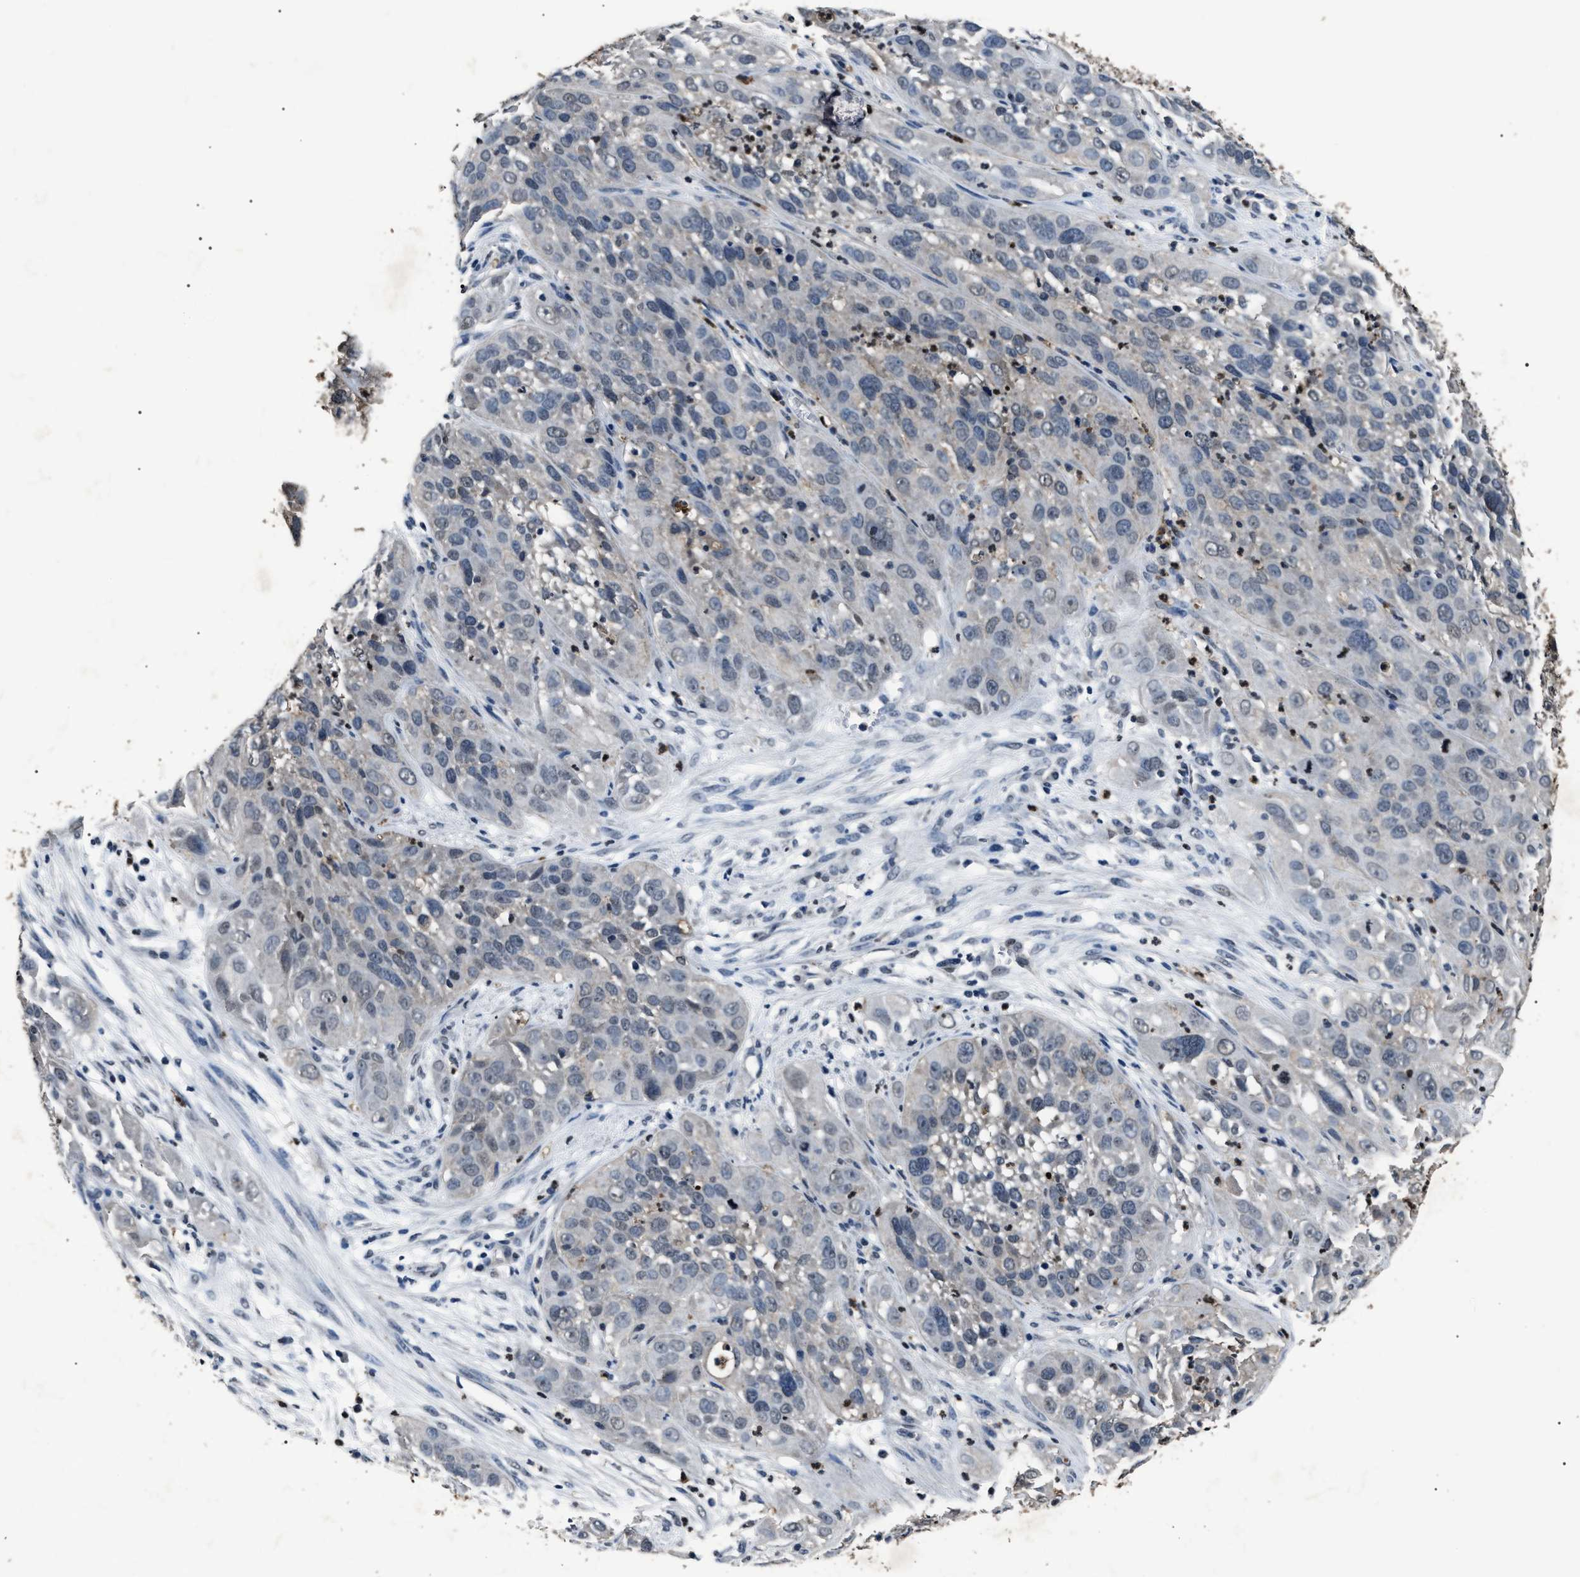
{"staining": {"intensity": "negative", "quantity": "none", "location": "none"}, "tissue": "cervical cancer", "cell_type": "Tumor cells", "image_type": "cancer", "snomed": [{"axis": "morphology", "description": "Squamous cell carcinoma, NOS"}, {"axis": "topography", "description": "Cervix"}], "caption": "Tumor cells show no significant expression in cervical squamous cell carcinoma.", "gene": "ANP32E", "patient": {"sex": "female", "age": 32}}